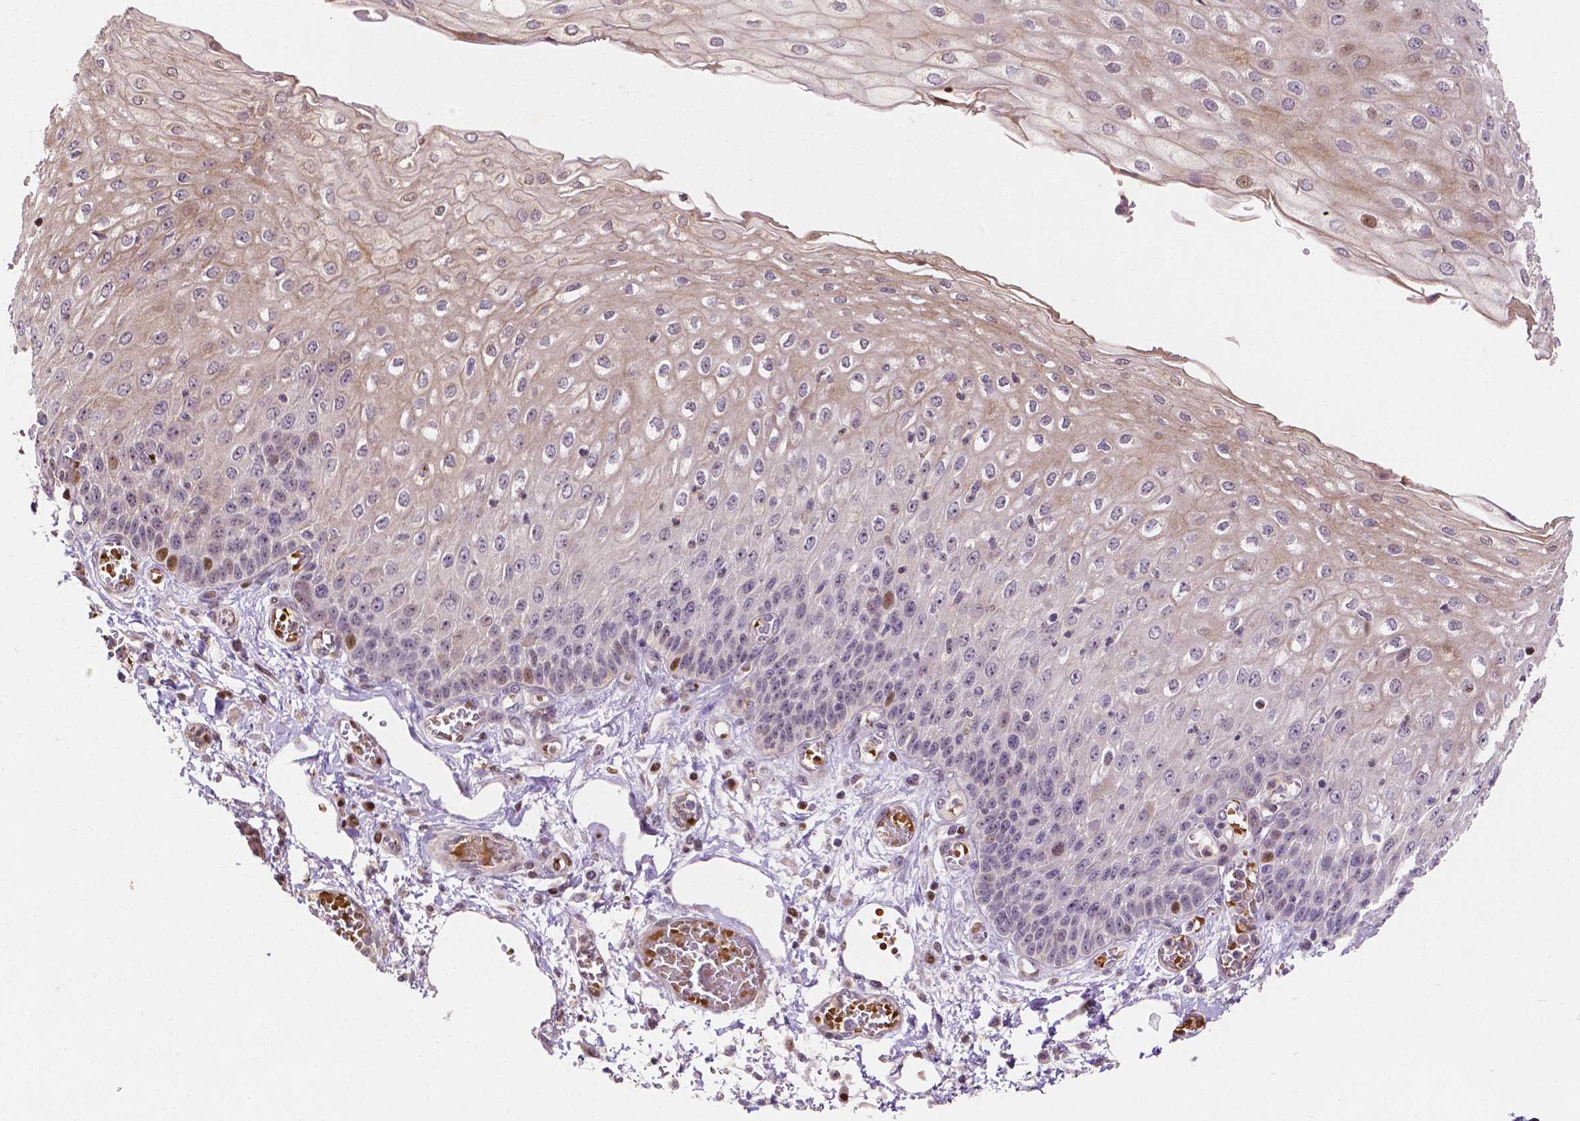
{"staining": {"intensity": "moderate", "quantity": "<25%", "location": "cytoplasmic/membranous,nuclear"}, "tissue": "esophagus", "cell_type": "Squamous epithelial cells", "image_type": "normal", "snomed": [{"axis": "morphology", "description": "Normal tissue, NOS"}, {"axis": "morphology", "description": "Adenocarcinoma, NOS"}, {"axis": "topography", "description": "Esophagus"}], "caption": "A brown stain shows moderate cytoplasmic/membranous,nuclear positivity of a protein in squamous epithelial cells of unremarkable human esophagus. (DAB (3,3'-diaminobenzidine) IHC, brown staining for protein, blue staining for nuclei).", "gene": "PTPN18", "patient": {"sex": "male", "age": 81}}